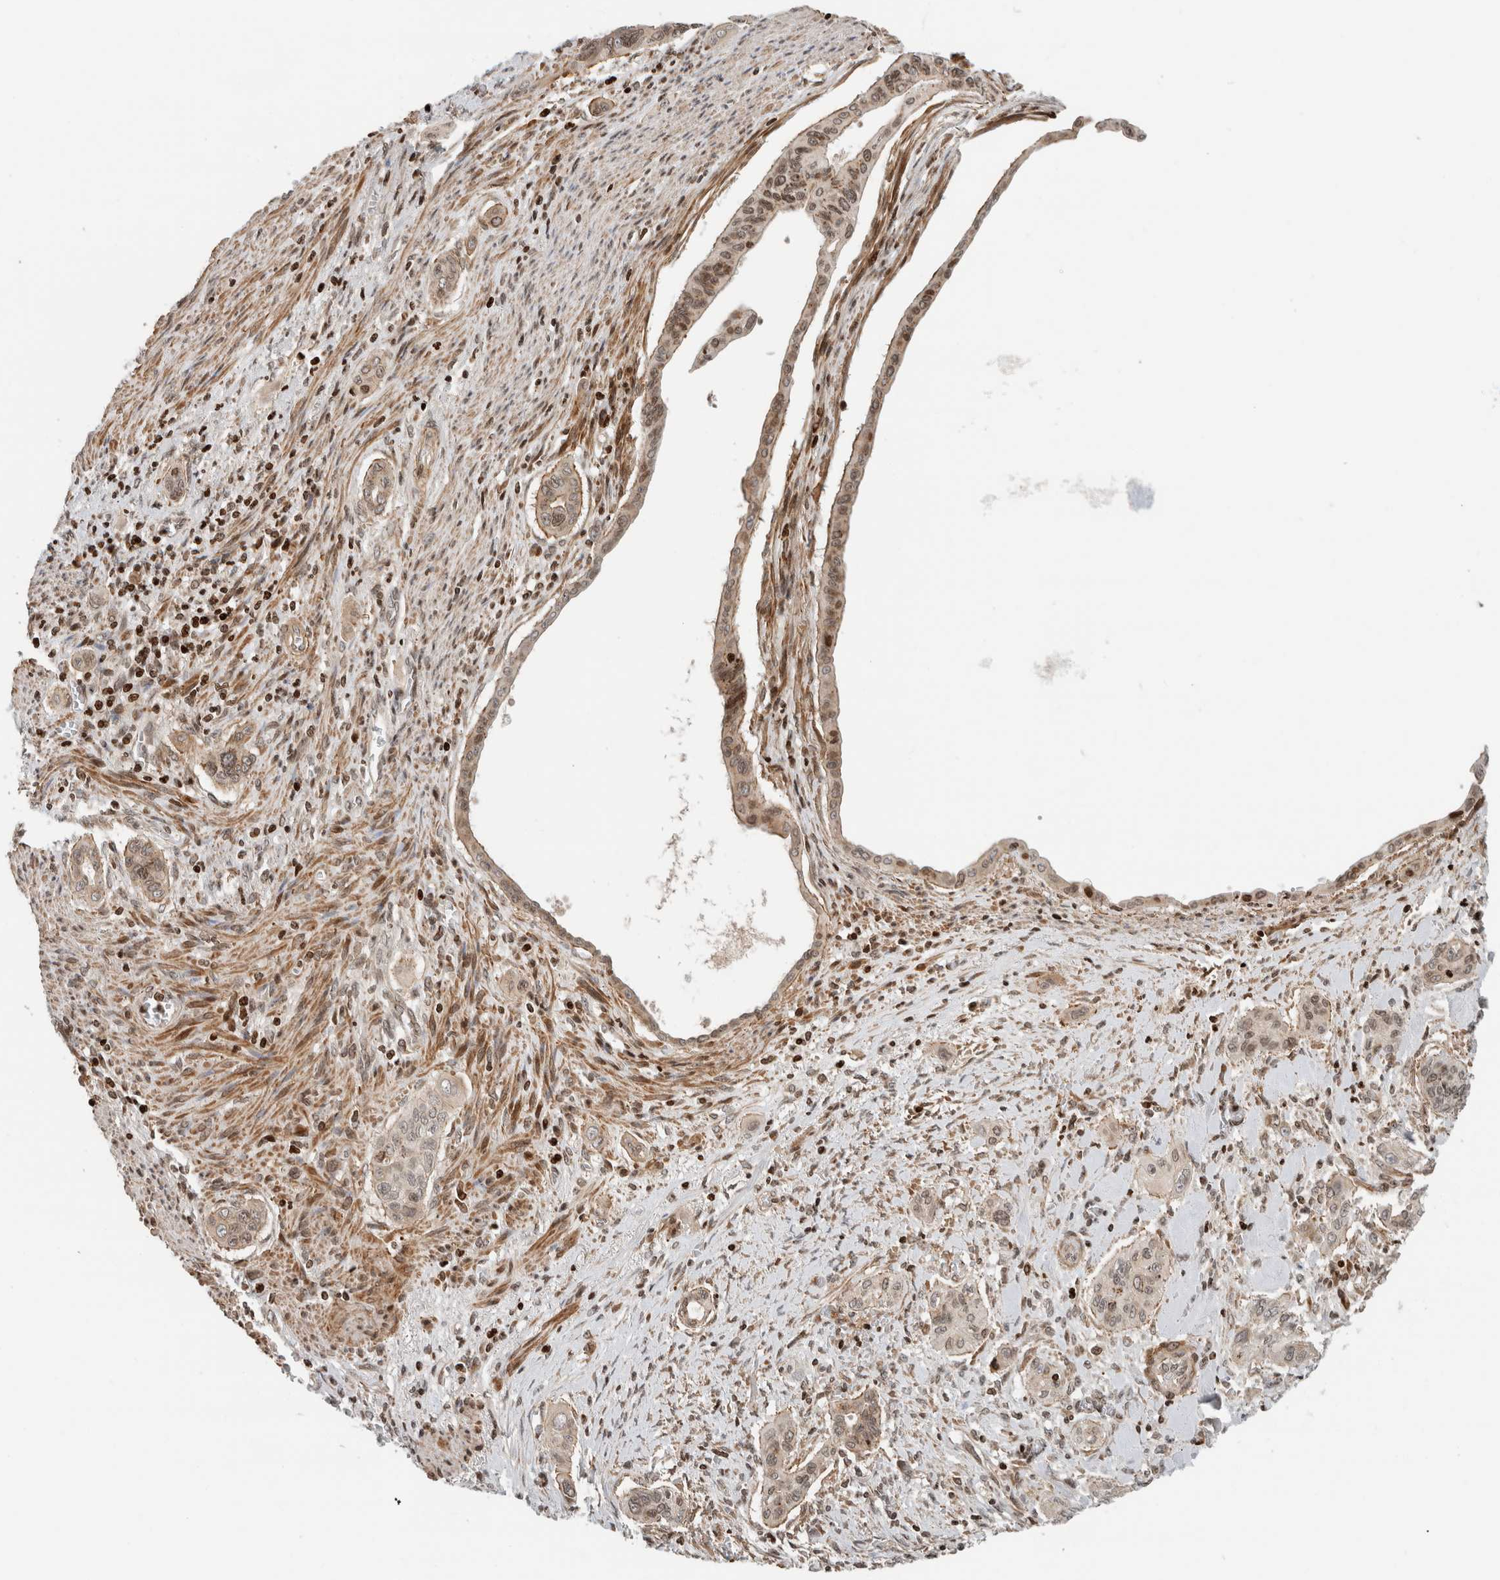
{"staining": {"intensity": "weak", "quantity": ">75%", "location": "cytoplasmic/membranous,nuclear"}, "tissue": "pancreatic cancer", "cell_type": "Tumor cells", "image_type": "cancer", "snomed": [{"axis": "morphology", "description": "Adenocarcinoma, NOS"}, {"axis": "topography", "description": "Pancreas"}], "caption": "Tumor cells reveal low levels of weak cytoplasmic/membranous and nuclear expression in about >75% of cells in pancreatic cancer (adenocarcinoma).", "gene": "GINS4", "patient": {"sex": "male", "age": 77}}